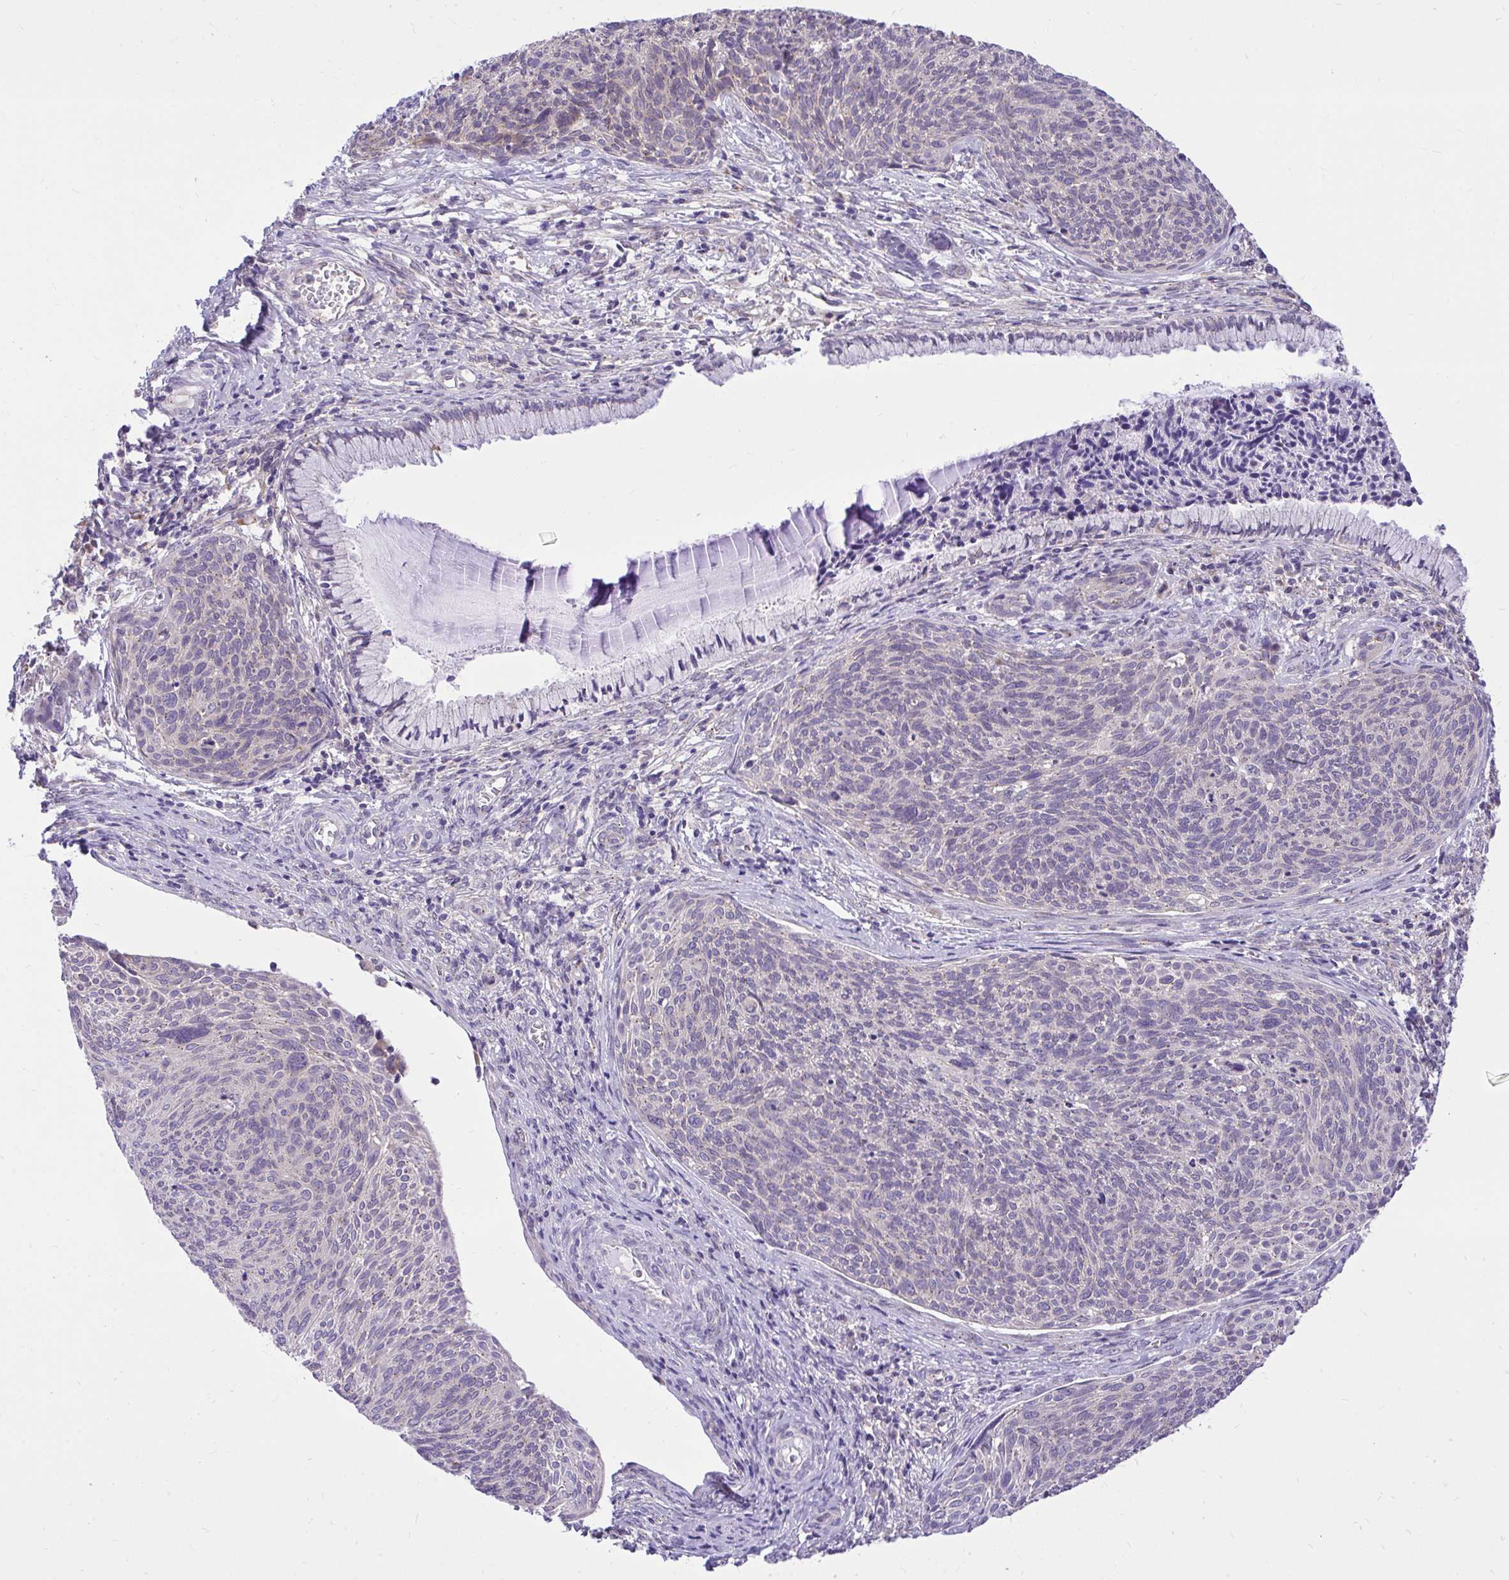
{"staining": {"intensity": "weak", "quantity": "25%-75%", "location": "cytoplasmic/membranous"}, "tissue": "cervical cancer", "cell_type": "Tumor cells", "image_type": "cancer", "snomed": [{"axis": "morphology", "description": "Squamous cell carcinoma, NOS"}, {"axis": "topography", "description": "Cervix"}], "caption": "Weak cytoplasmic/membranous protein expression is identified in about 25%-75% of tumor cells in cervical cancer (squamous cell carcinoma). (DAB (3,3'-diaminobenzidine) IHC, brown staining for protein, blue staining for nuclei).", "gene": "CEACAM18", "patient": {"sex": "female", "age": 49}}